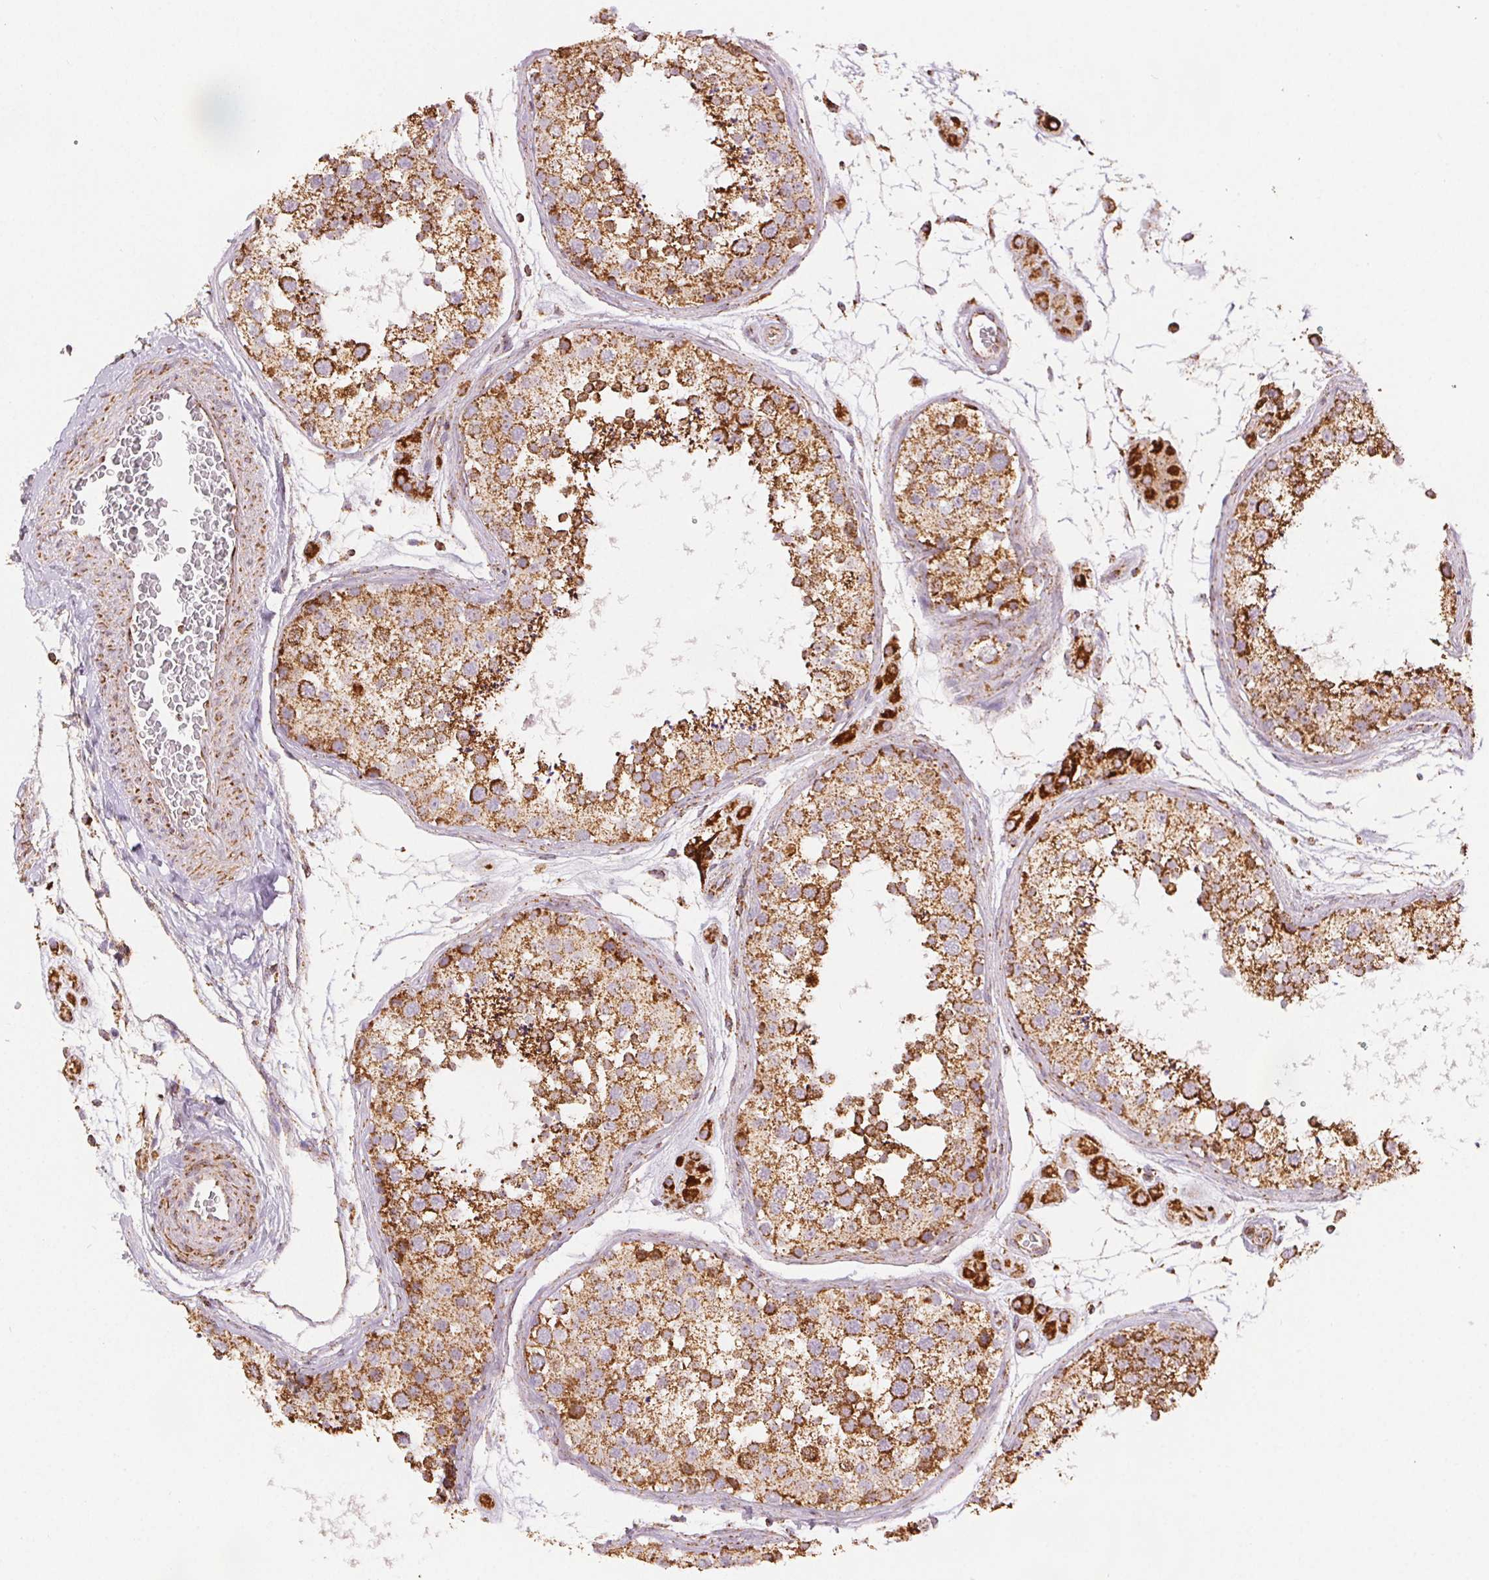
{"staining": {"intensity": "strong", "quantity": ">75%", "location": "cytoplasmic/membranous"}, "tissue": "testis", "cell_type": "Cells in seminiferous ducts", "image_type": "normal", "snomed": [{"axis": "morphology", "description": "Normal tissue, NOS"}, {"axis": "topography", "description": "Testis"}], "caption": "Immunohistochemistry of unremarkable testis exhibits high levels of strong cytoplasmic/membranous staining in approximately >75% of cells in seminiferous ducts. (DAB (3,3'-diaminobenzidine) IHC with brightfield microscopy, high magnification).", "gene": "SDHB", "patient": {"sex": "male", "age": 41}}